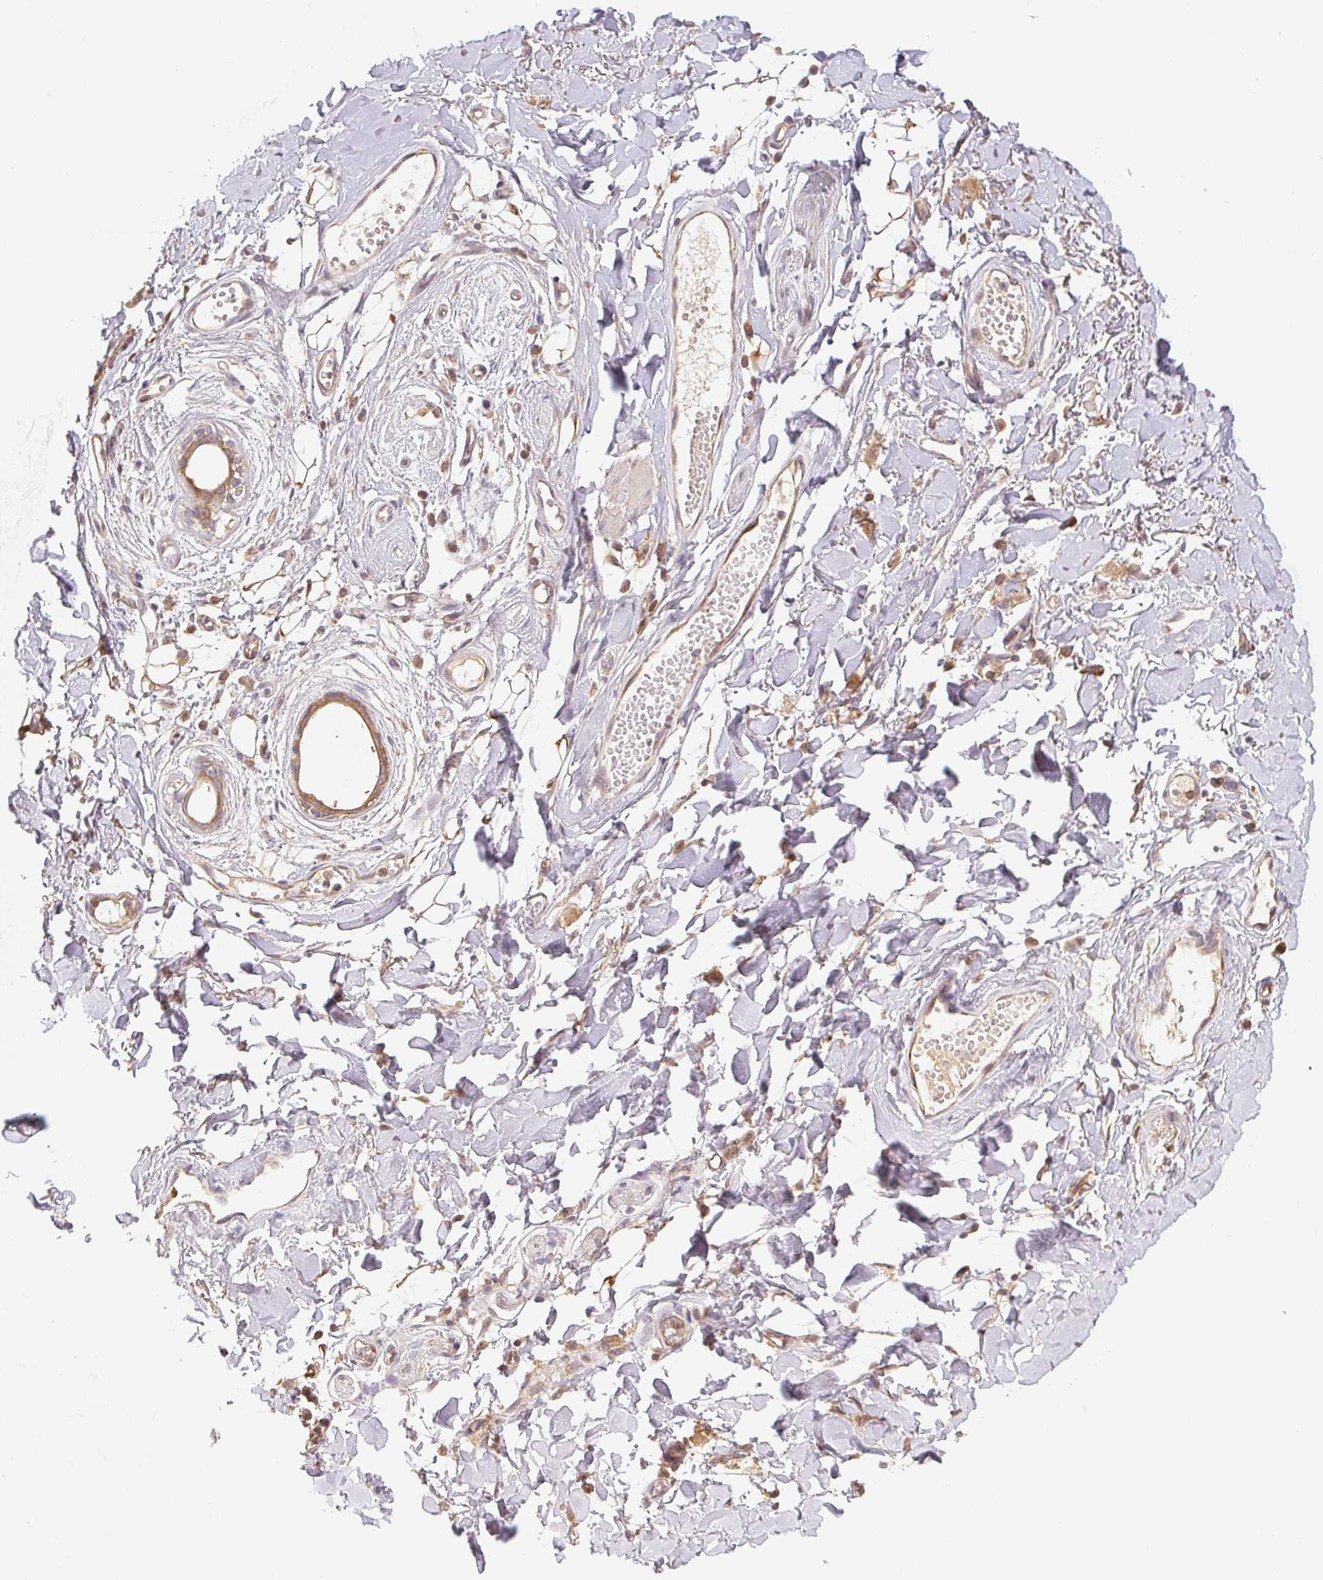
{"staining": {"intensity": "weak", "quantity": "<25%", "location": "cytoplasmic/membranous"}, "tissue": "adipose tissue", "cell_type": "Adipocytes", "image_type": "normal", "snomed": [{"axis": "morphology", "description": "Normal tissue, NOS"}, {"axis": "topography", "description": "Anal"}, {"axis": "topography", "description": "Peripheral nerve tissue"}], "caption": "A high-resolution micrograph shows IHC staining of benign adipose tissue, which shows no significant expression in adipocytes.", "gene": "MTHFD1L", "patient": {"sex": "male", "age": 78}}